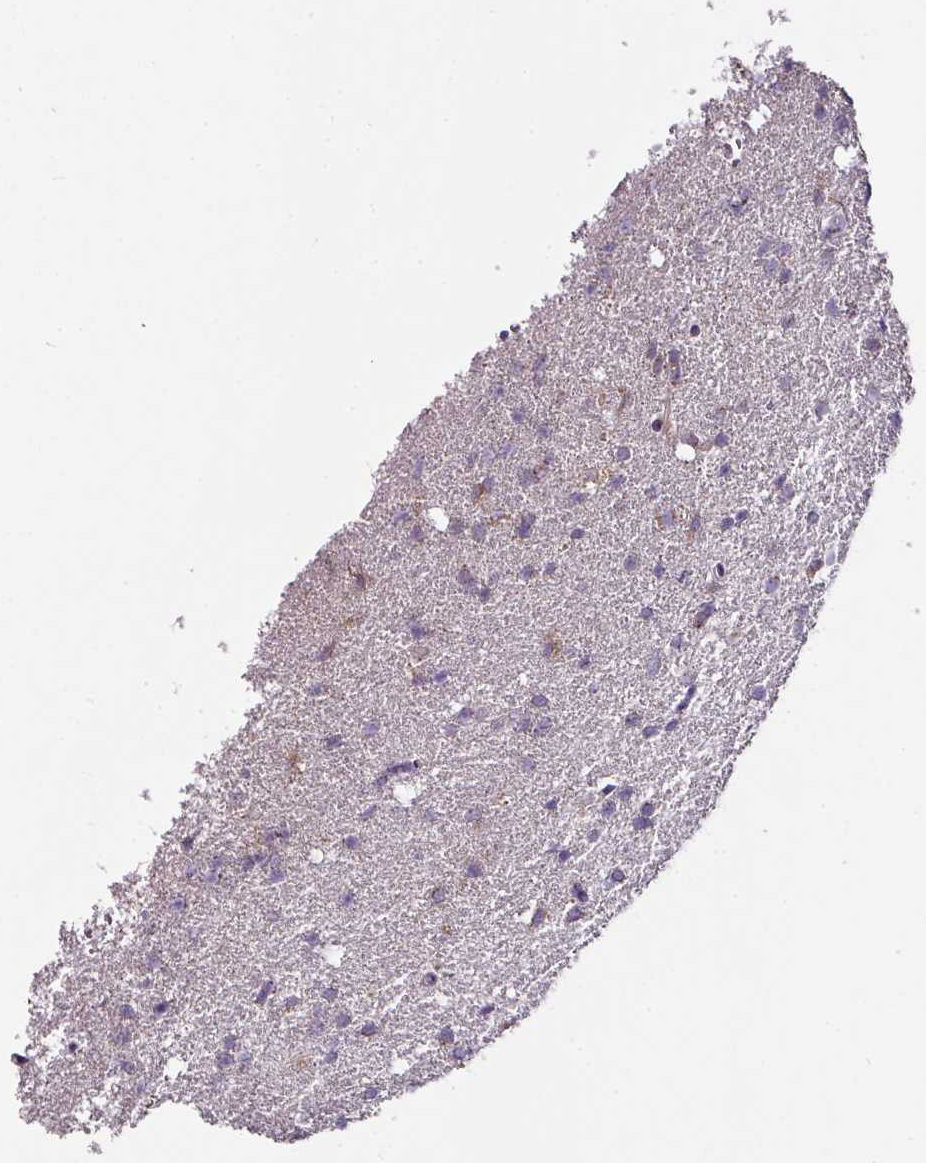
{"staining": {"intensity": "negative", "quantity": "none", "location": "none"}, "tissue": "glioma", "cell_type": "Tumor cells", "image_type": "cancer", "snomed": [{"axis": "morphology", "description": "Glioma, malignant, High grade"}, {"axis": "topography", "description": "Brain"}], "caption": "Immunohistochemistry histopathology image of glioma stained for a protein (brown), which exhibits no staining in tumor cells.", "gene": "SKIC2", "patient": {"sex": "male", "age": 72}}